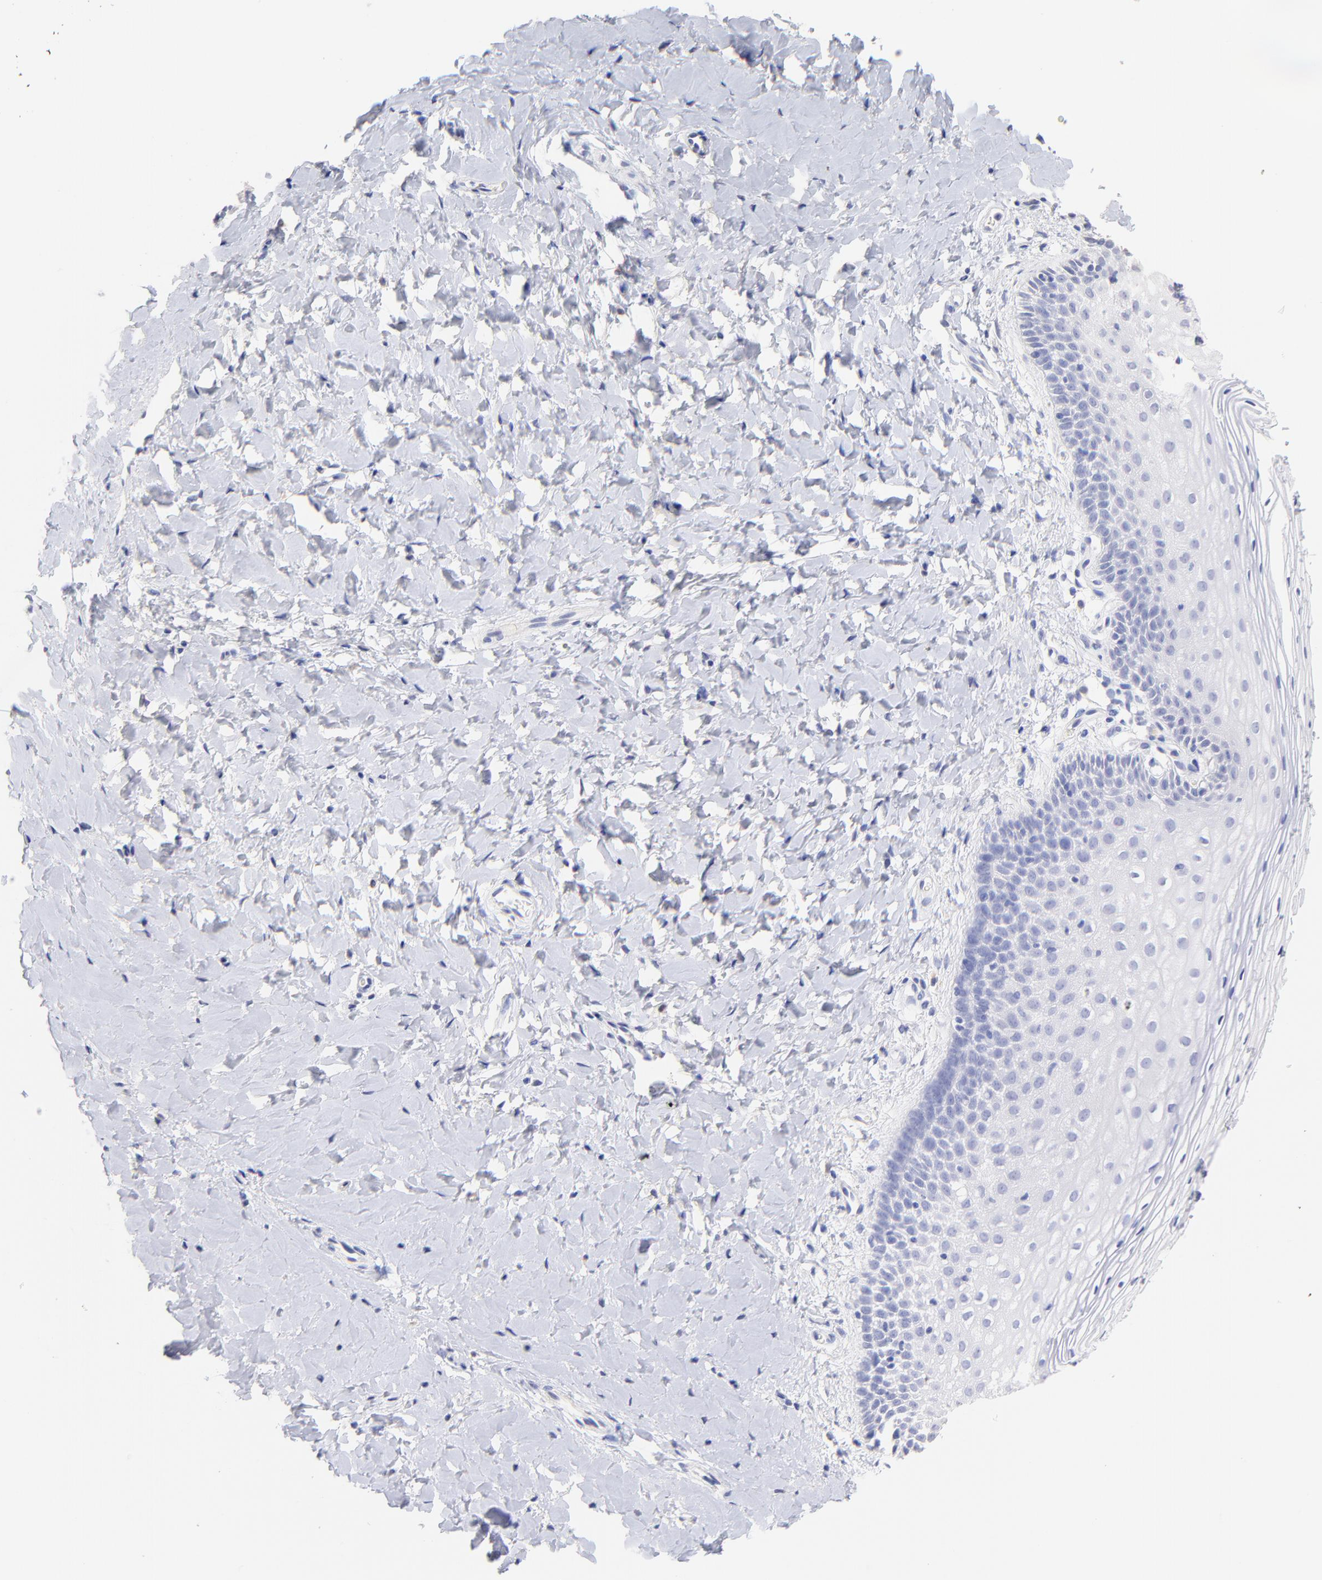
{"staining": {"intensity": "negative", "quantity": "none", "location": "none"}, "tissue": "vagina", "cell_type": "Squamous epithelial cells", "image_type": "normal", "snomed": [{"axis": "morphology", "description": "Normal tissue, NOS"}, {"axis": "topography", "description": "Vagina"}], "caption": "Immunohistochemistry image of unremarkable human vagina stained for a protein (brown), which shows no positivity in squamous epithelial cells. Nuclei are stained in blue.", "gene": "CFAP57", "patient": {"sex": "female", "age": 55}}